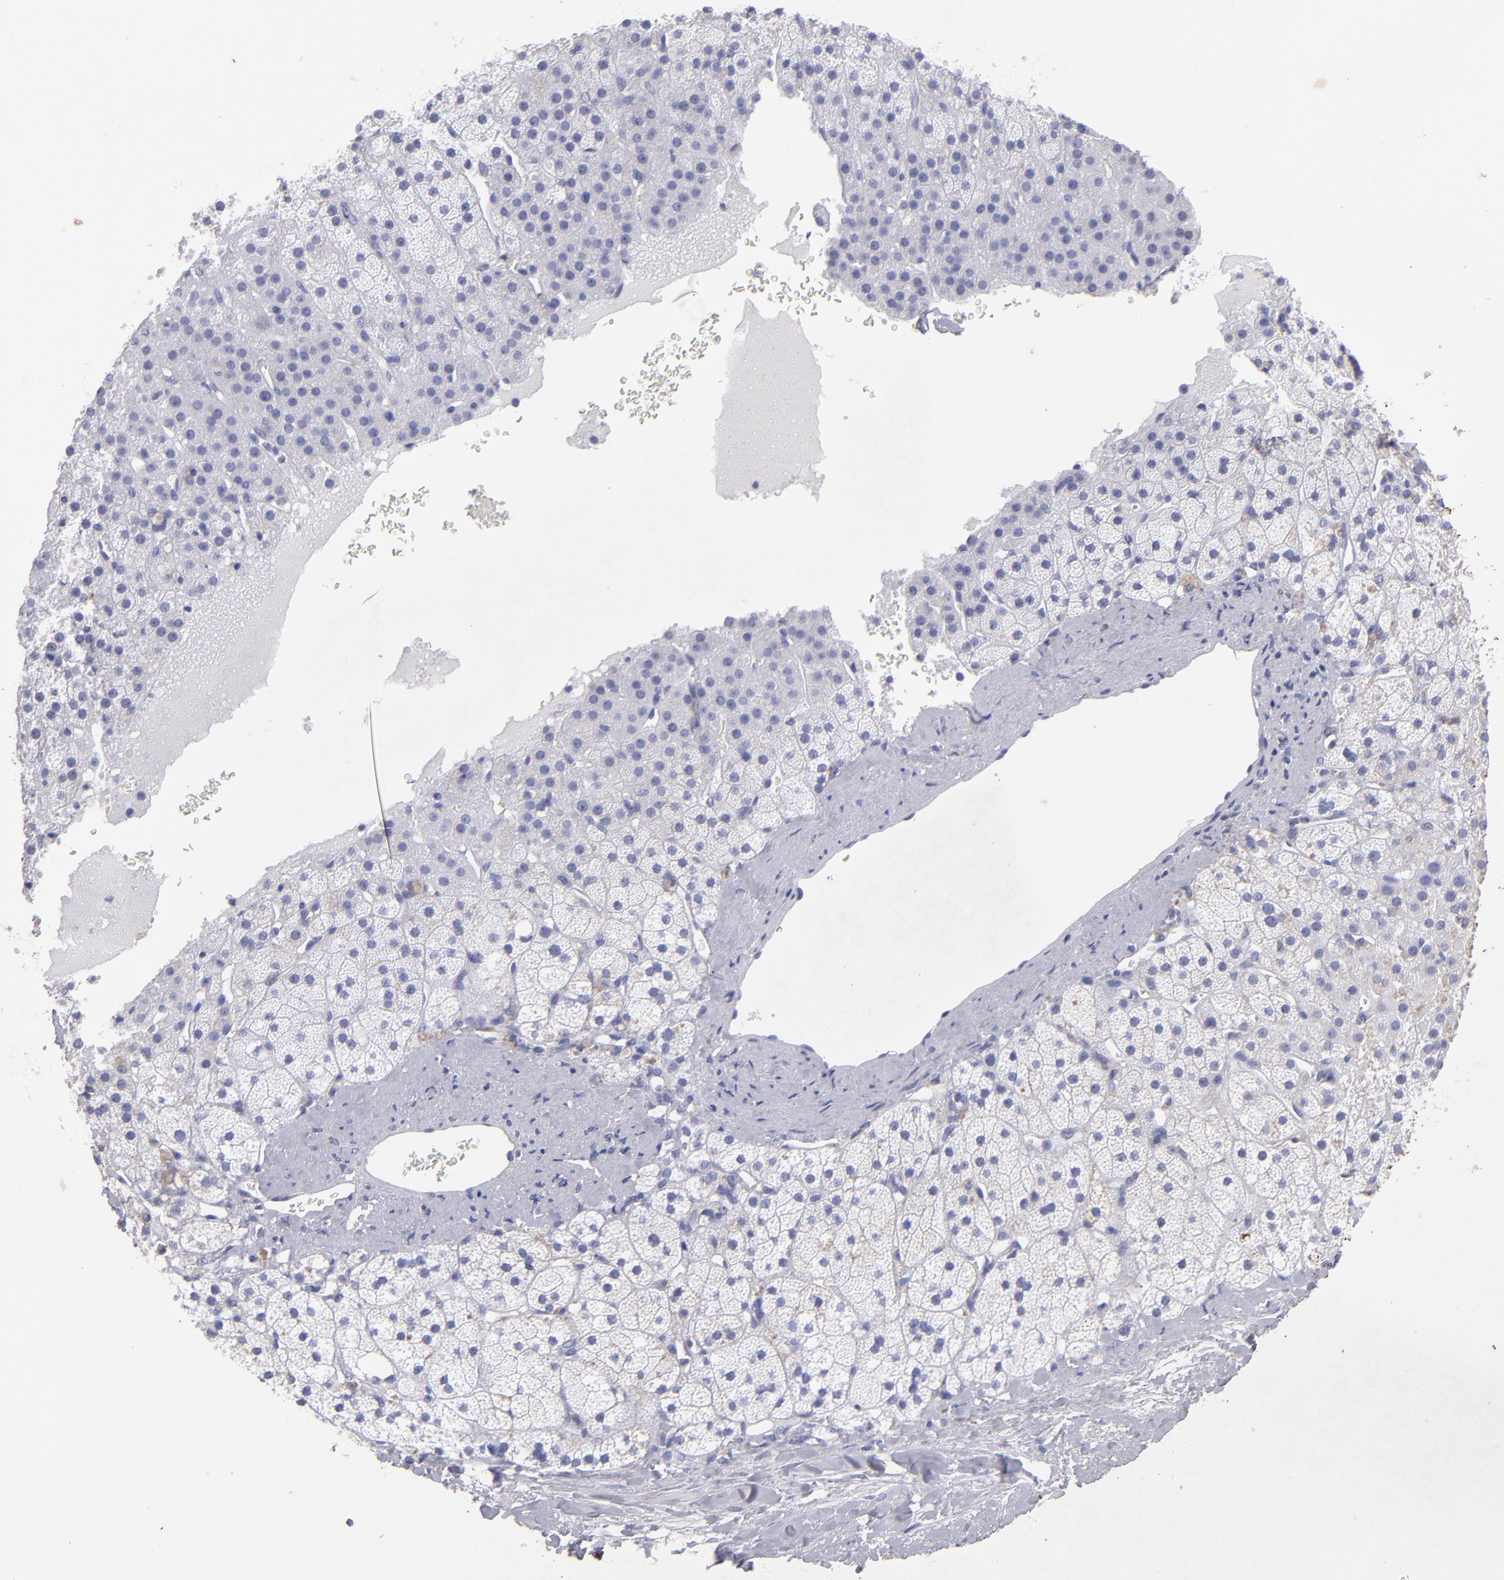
{"staining": {"intensity": "weak", "quantity": "<25%", "location": "cytoplasmic/membranous"}, "tissue": "adrenal gland", "cell_type": "Glandular cells", "image_type": "normal", "snomed": [{"axis": "morphology", "description": "Normal tissue, NOS"}, {"axis": "topography", "description": "Adrenal gland"}], "caption": "Immunohistochemistry (IHC) photomicrograph of unremarkable adrenal gland stained for a protein (brown), which exhibits no positivity in glandular cells.", "gene": "MB", "patient": {"sex": "male", "age": 35}}